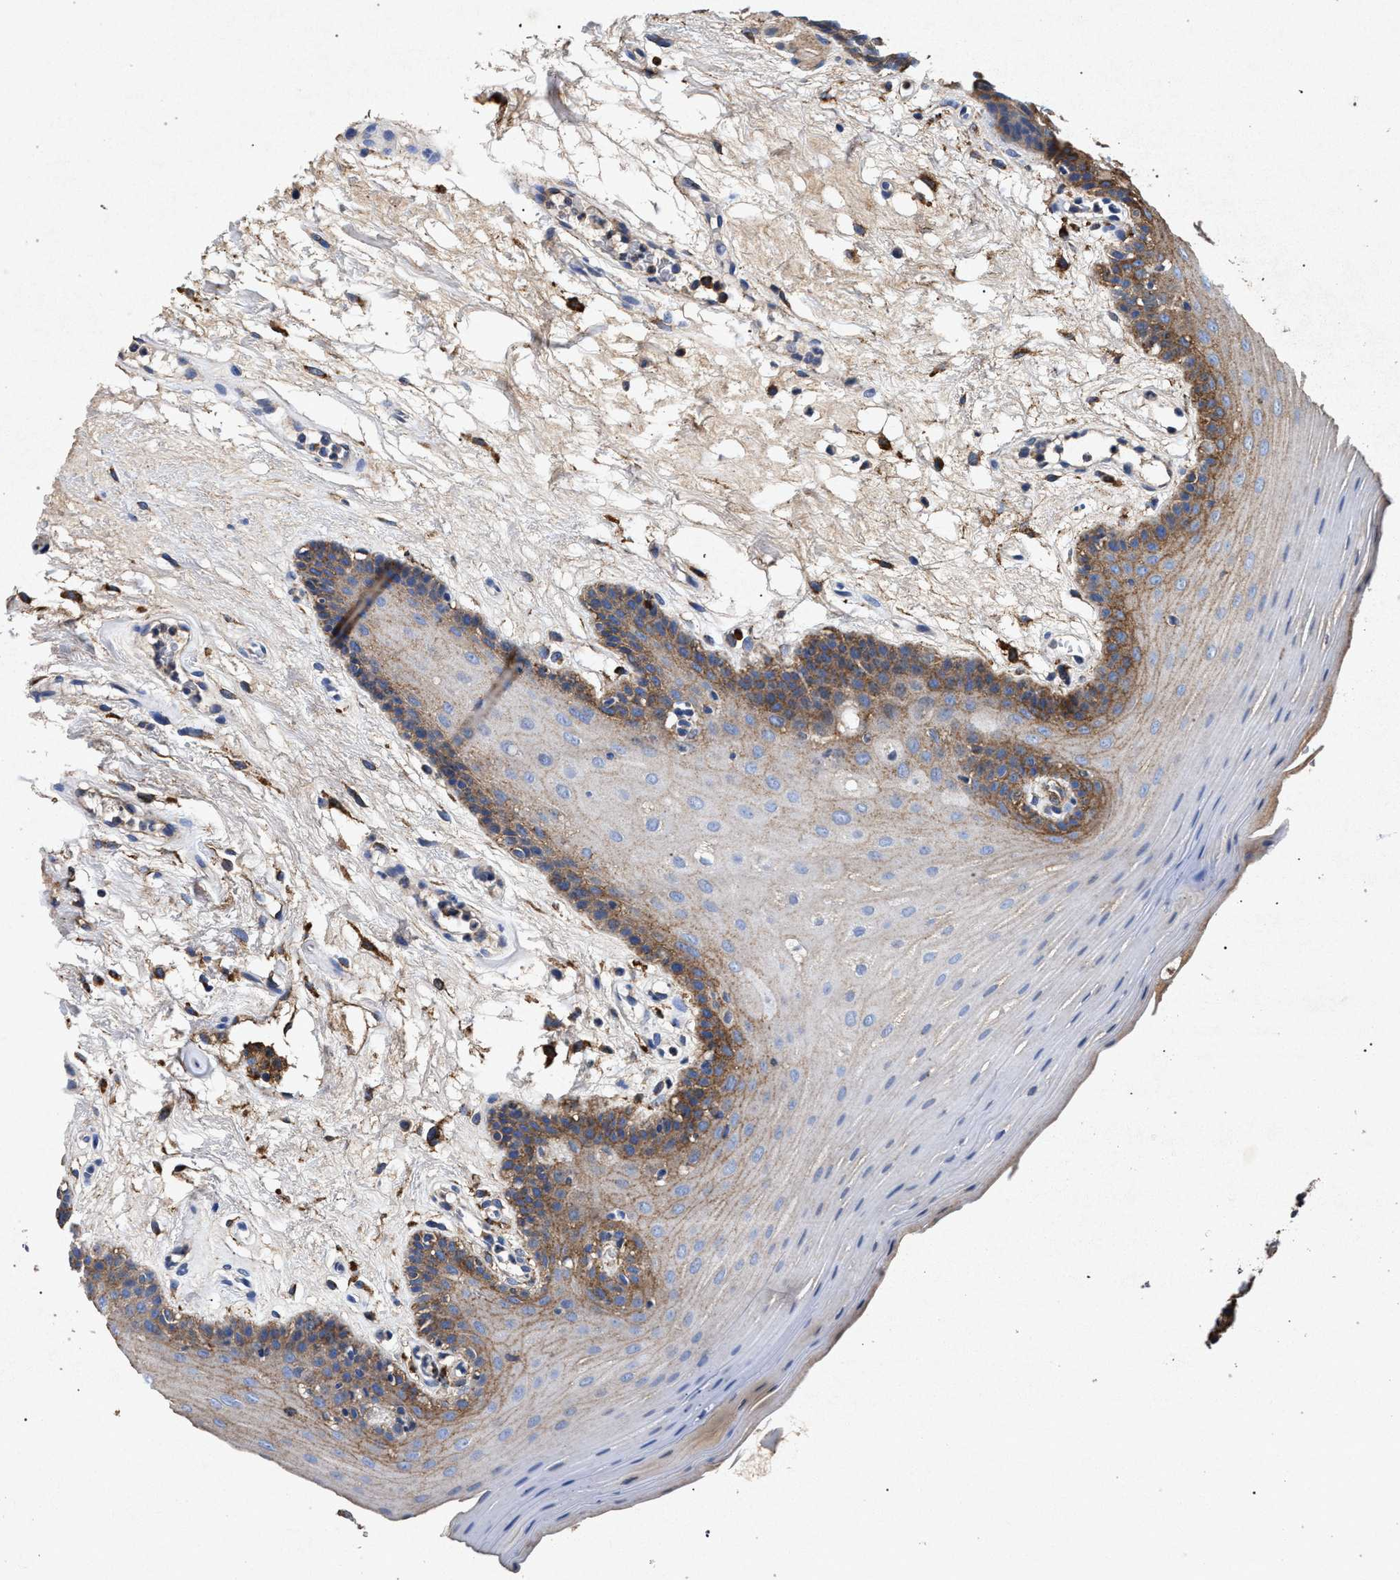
{"staining": {"intensity": "moderate", "quantity": "<25%", "location": "cytoplasmic/membranous"}, "tissue": "oral mucosa", "cell_type": "Squamous epithelial cells", "image_type": "normal", "snomed": [{"axis": "morphology", "description": "Normal tissue, NOS"}, {"axis": "morphology", "description": "Squamous cell carcinoma, NOS"}, {"axis": "topography", "description": "Skeletal muscle"}, {"axis": "topography", "description": "Oral tissue"}, {"axis": "topography", "description": "Head-Neck"}], "caption": "Moderate cytoplasmic/membranous protein positivity is identified in approximately <25% of squamous epithelial cells in oral mucosa. (Brightfield microscopy of DAB IHC at high magnification).", "gene": "MARCKS", "patient": {"sex": "male", "age": 71}}